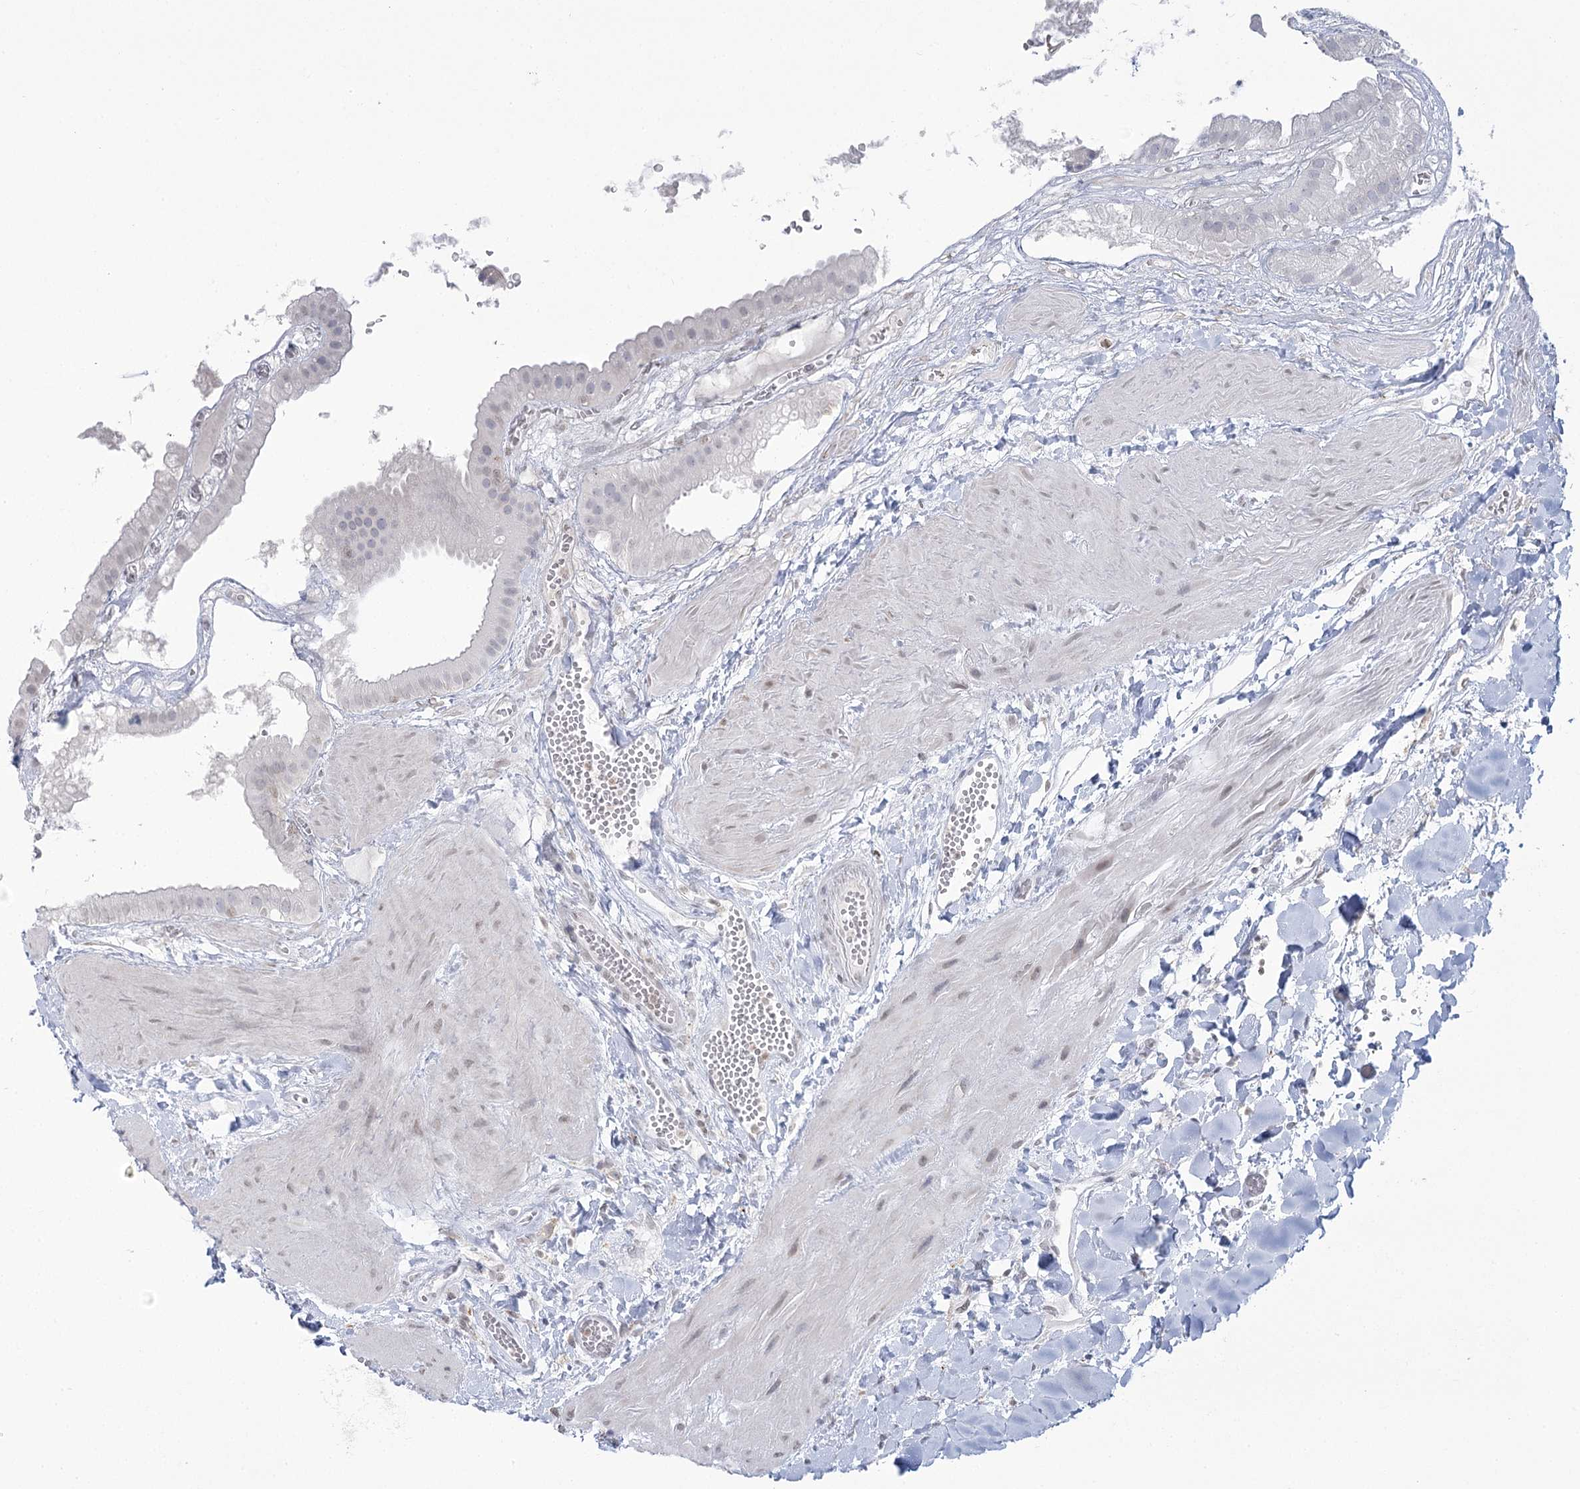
{"staining": {"intensity": "negative", "quantity": "none", "location": "none"}, "tissue": "gallbladder", "cell_type": "Glandular cells", "image_type": "normal", "snomed": [{"axis": "morphology", "description": "Normal tissue, NOS"}, {"axis": "topography", "description": "Gallbladder"}], "caption": "The image demonstrates no staining of glandular cells in benign gallbladder. The staining was performed using DAB to visualize the protein expression in brown, while the nuclei were stained in blue with hematoxylin (Magnification: 20x).", "gene": "C11orf1", "patient": {"sex": "male", "age": 55}}